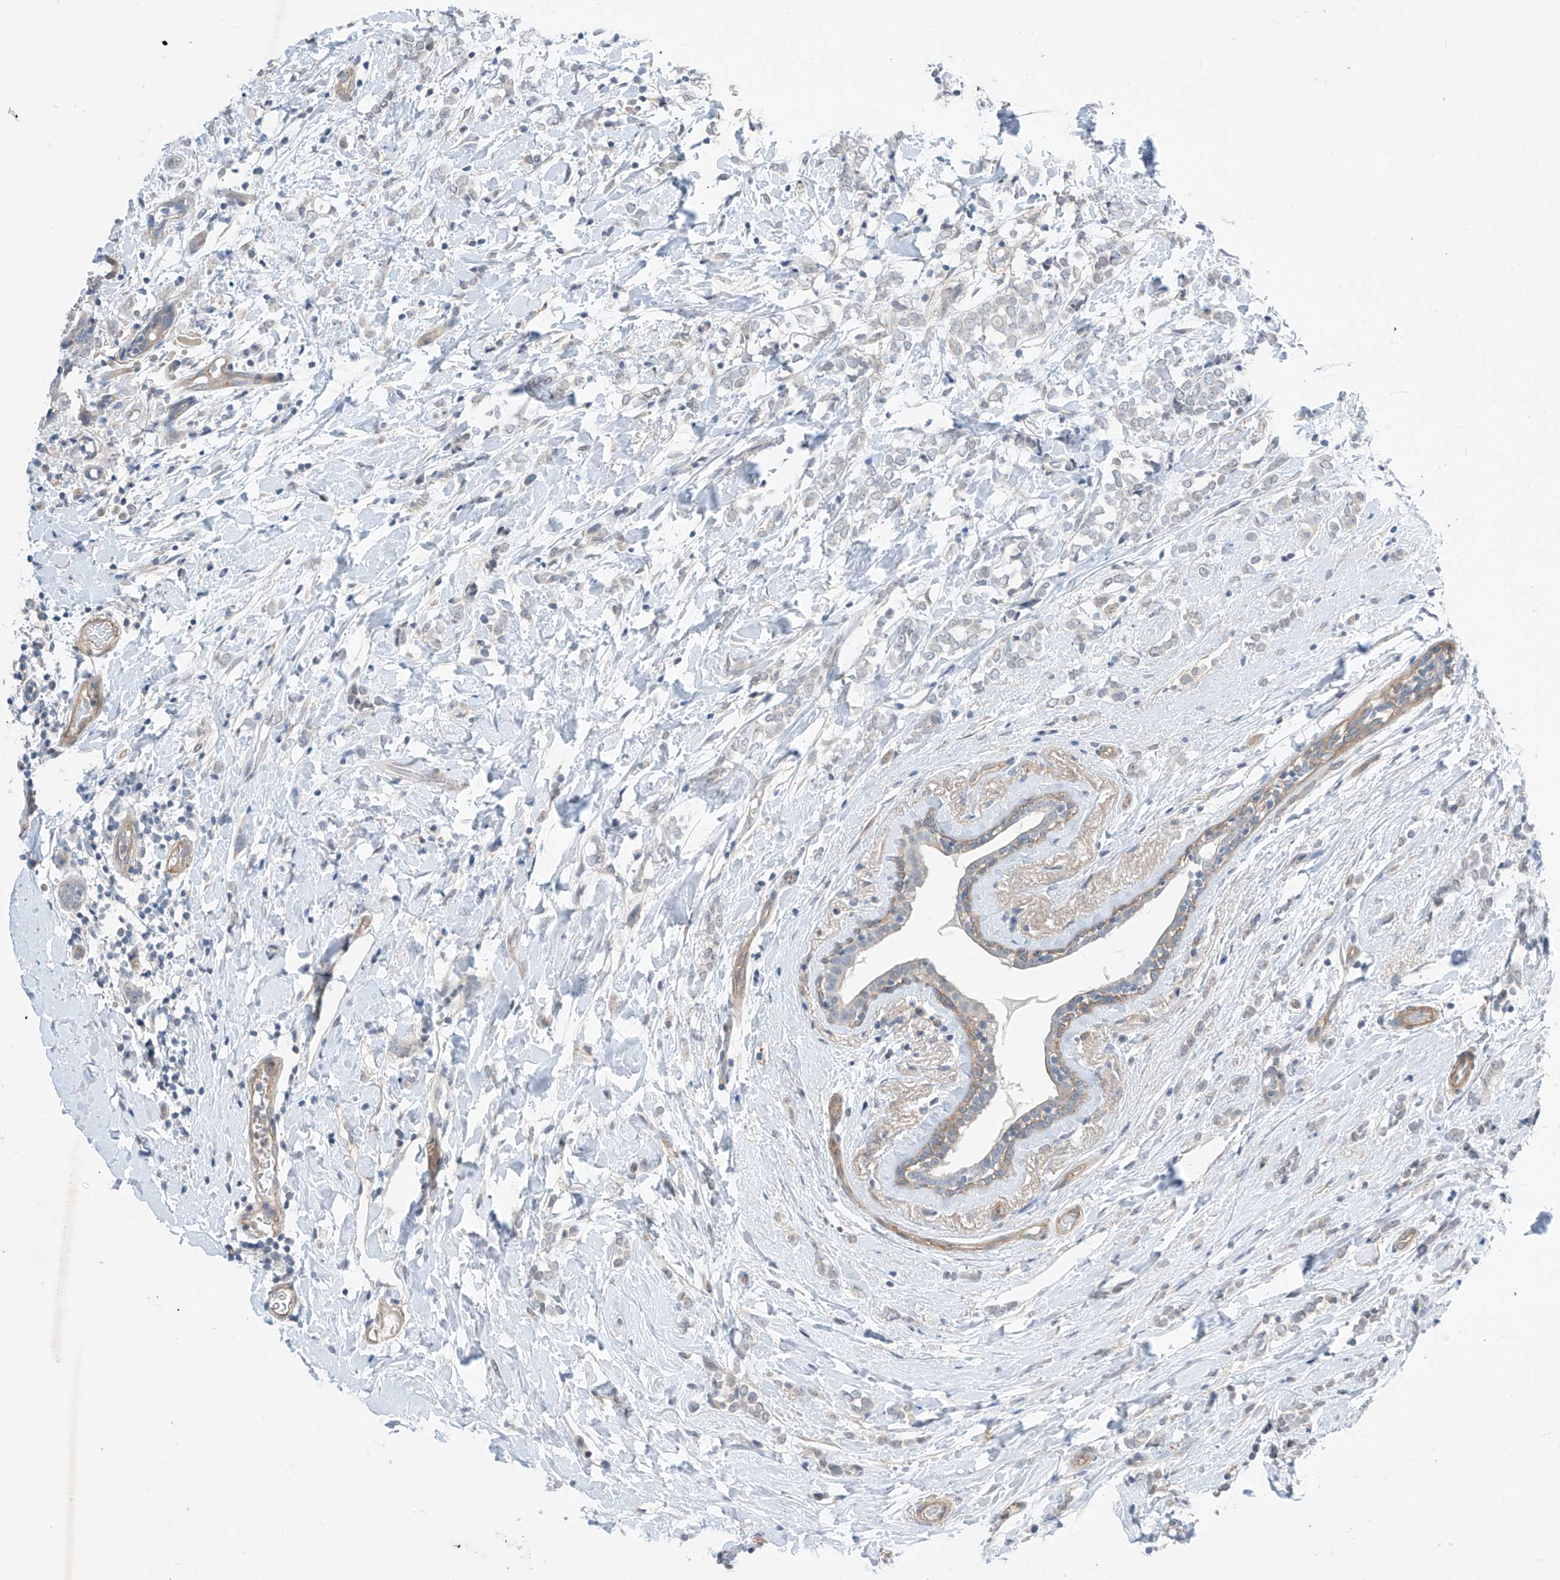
{"staining": {"intensity": "negative", "quantity": "none", "location": "none"}, "tissue": "breast cancer", "cell_type": "Tumor cells", "image_type": "cancer", "snomed": [{"axis": "morphology", "description": "Normal tissue, NOS"}, {"axis": "morphology", "description": "Lobular carcinoma"}, {"axis": "topography", "description": "Breast"}], "caption": "Tumor cells are negative for protein expression in human breast lobular carcinoma.", "gene": "ABLIM2", "patient": {"sex": "female", "age": 47}}